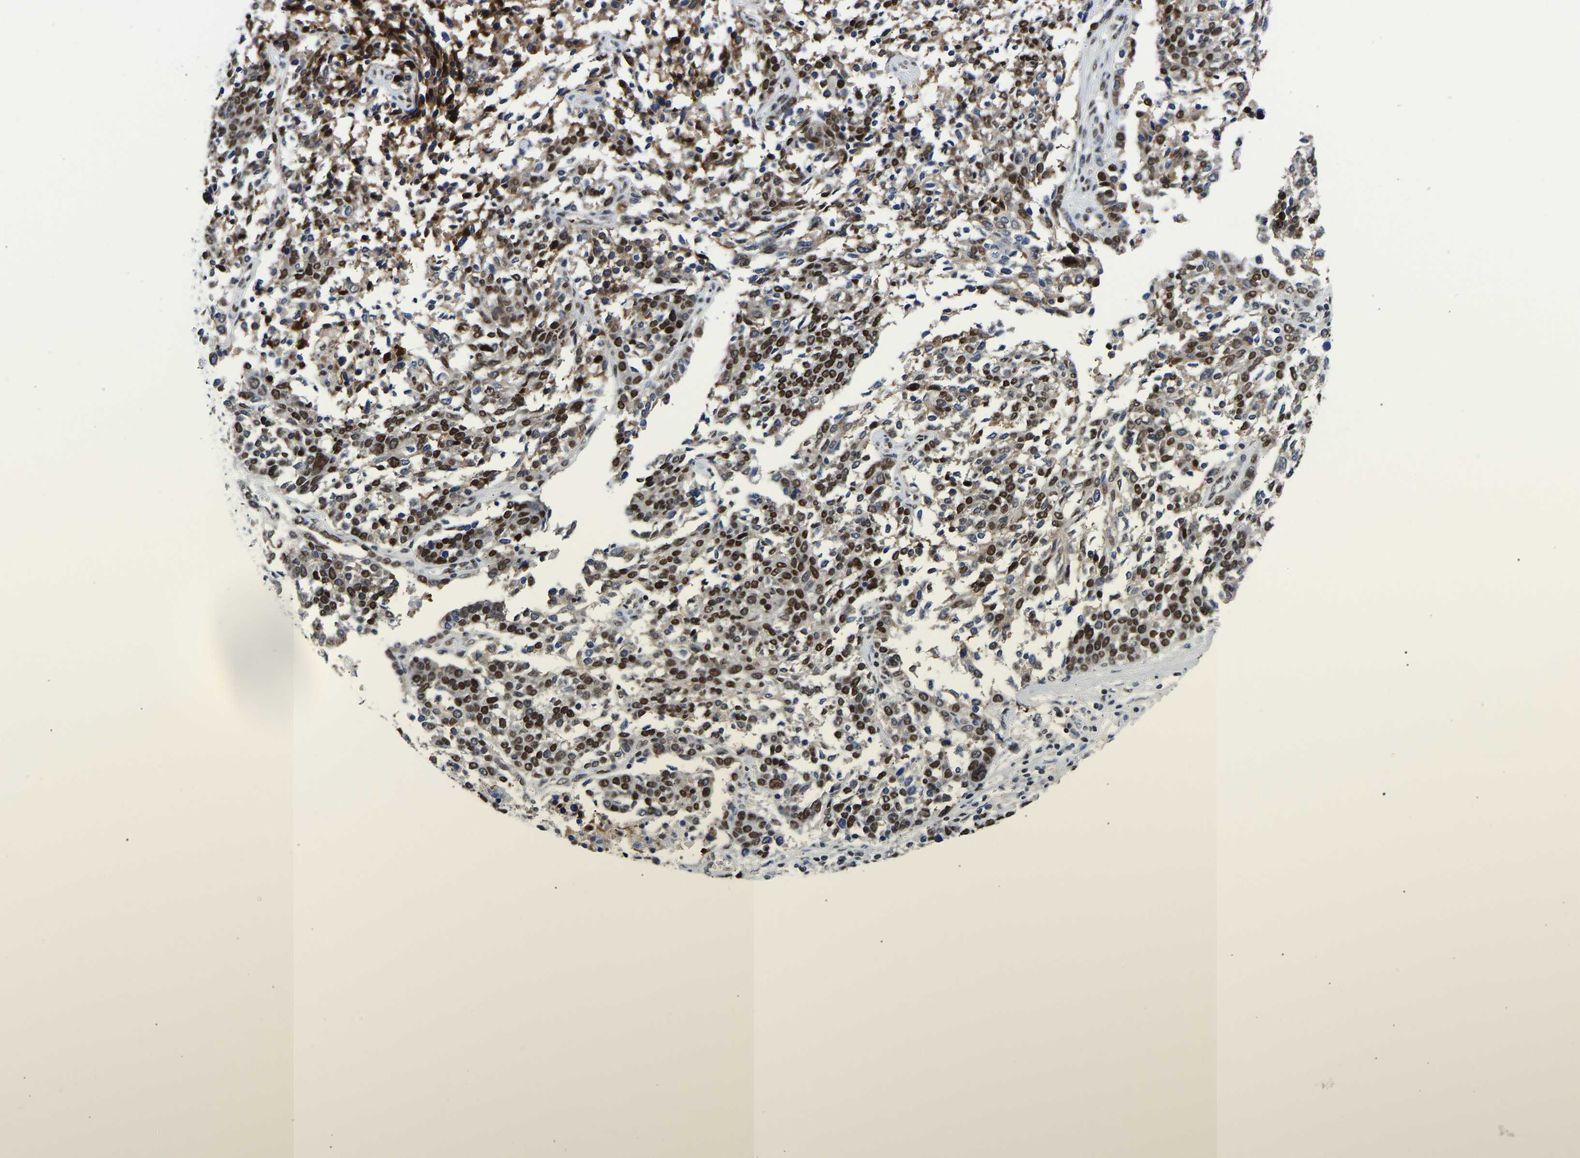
{"staining": {"intensity": "strong", "quantity": ">75%", "location": "nuclear"}, "tissue": "ovarian cancer", "cell_type": "Tumor cells", "image_type": "cancer", "snomed": [{"axis": "morphology", "description": "Cystadenocarcinoma, serous, NOS"}, {"axis": "topography", "description": "Ovary"}], "caption": "Human serous cystadenocarcinoma (ovarian) stained for a protein (brown) exhibits strong nuclear positive expression in approximately >75% of tumor cells.", "gene": "PTRHD1", "patient": {"sex": "female", "age": 44}}